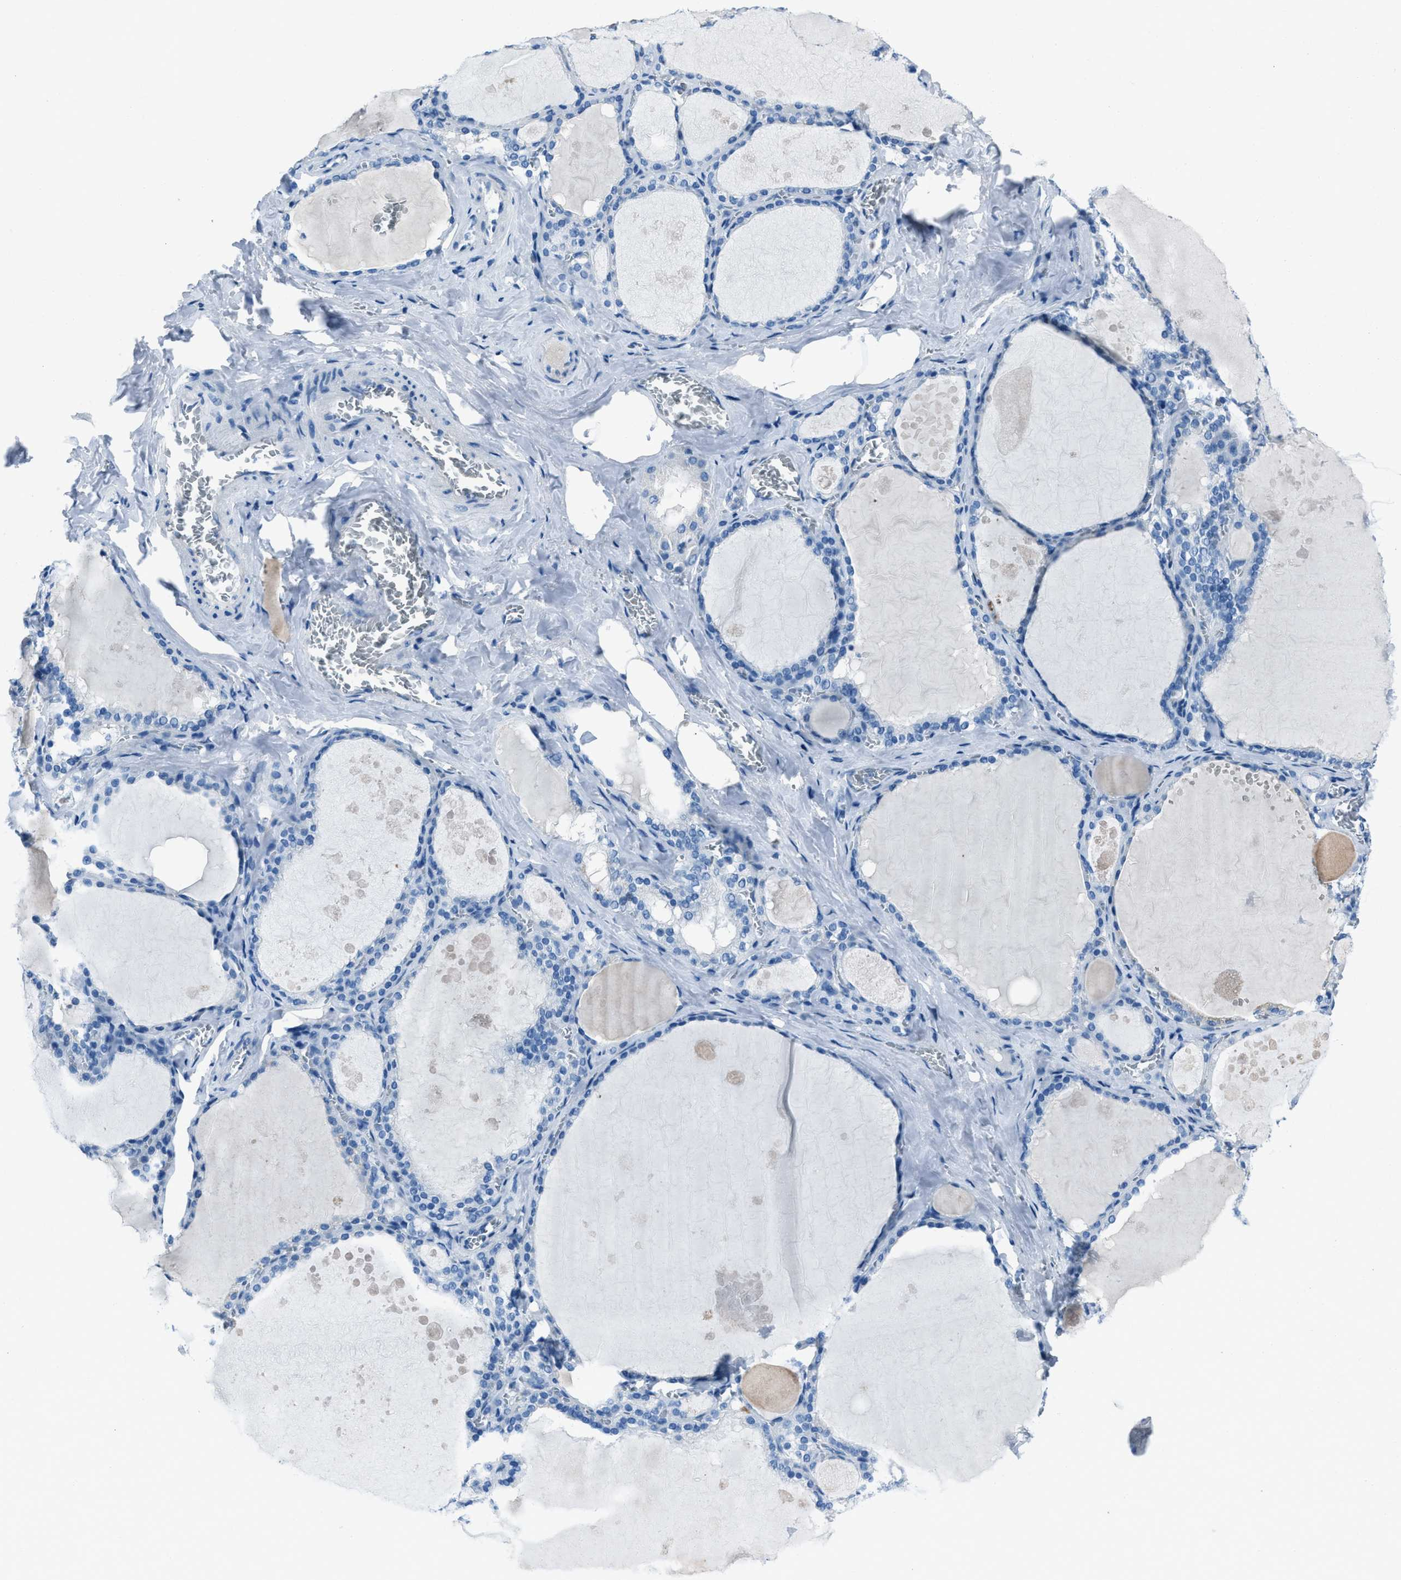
{"staining": {"intensity": "negative", "quantity": "none", "location": "none"}, "tissue": "thyroid gland", "cell_type": "Glandular cells", "image_type": "normal", "snomed": [{"axis": "morphology", "description": "Normal tissue, NOS"}, {"axis": "topography", "description": "Thyroid gland"}], "caption": "A photomicrograph of human thyroid gland is negative for staining in glandular cells. (Brightfield microscopy of DAB (3,3'-diaminobenzidine) immunohistochemistry (IHC) at high magnification).", "gene": "AMACR", "patient": {"sex": "male", "age": 56}}